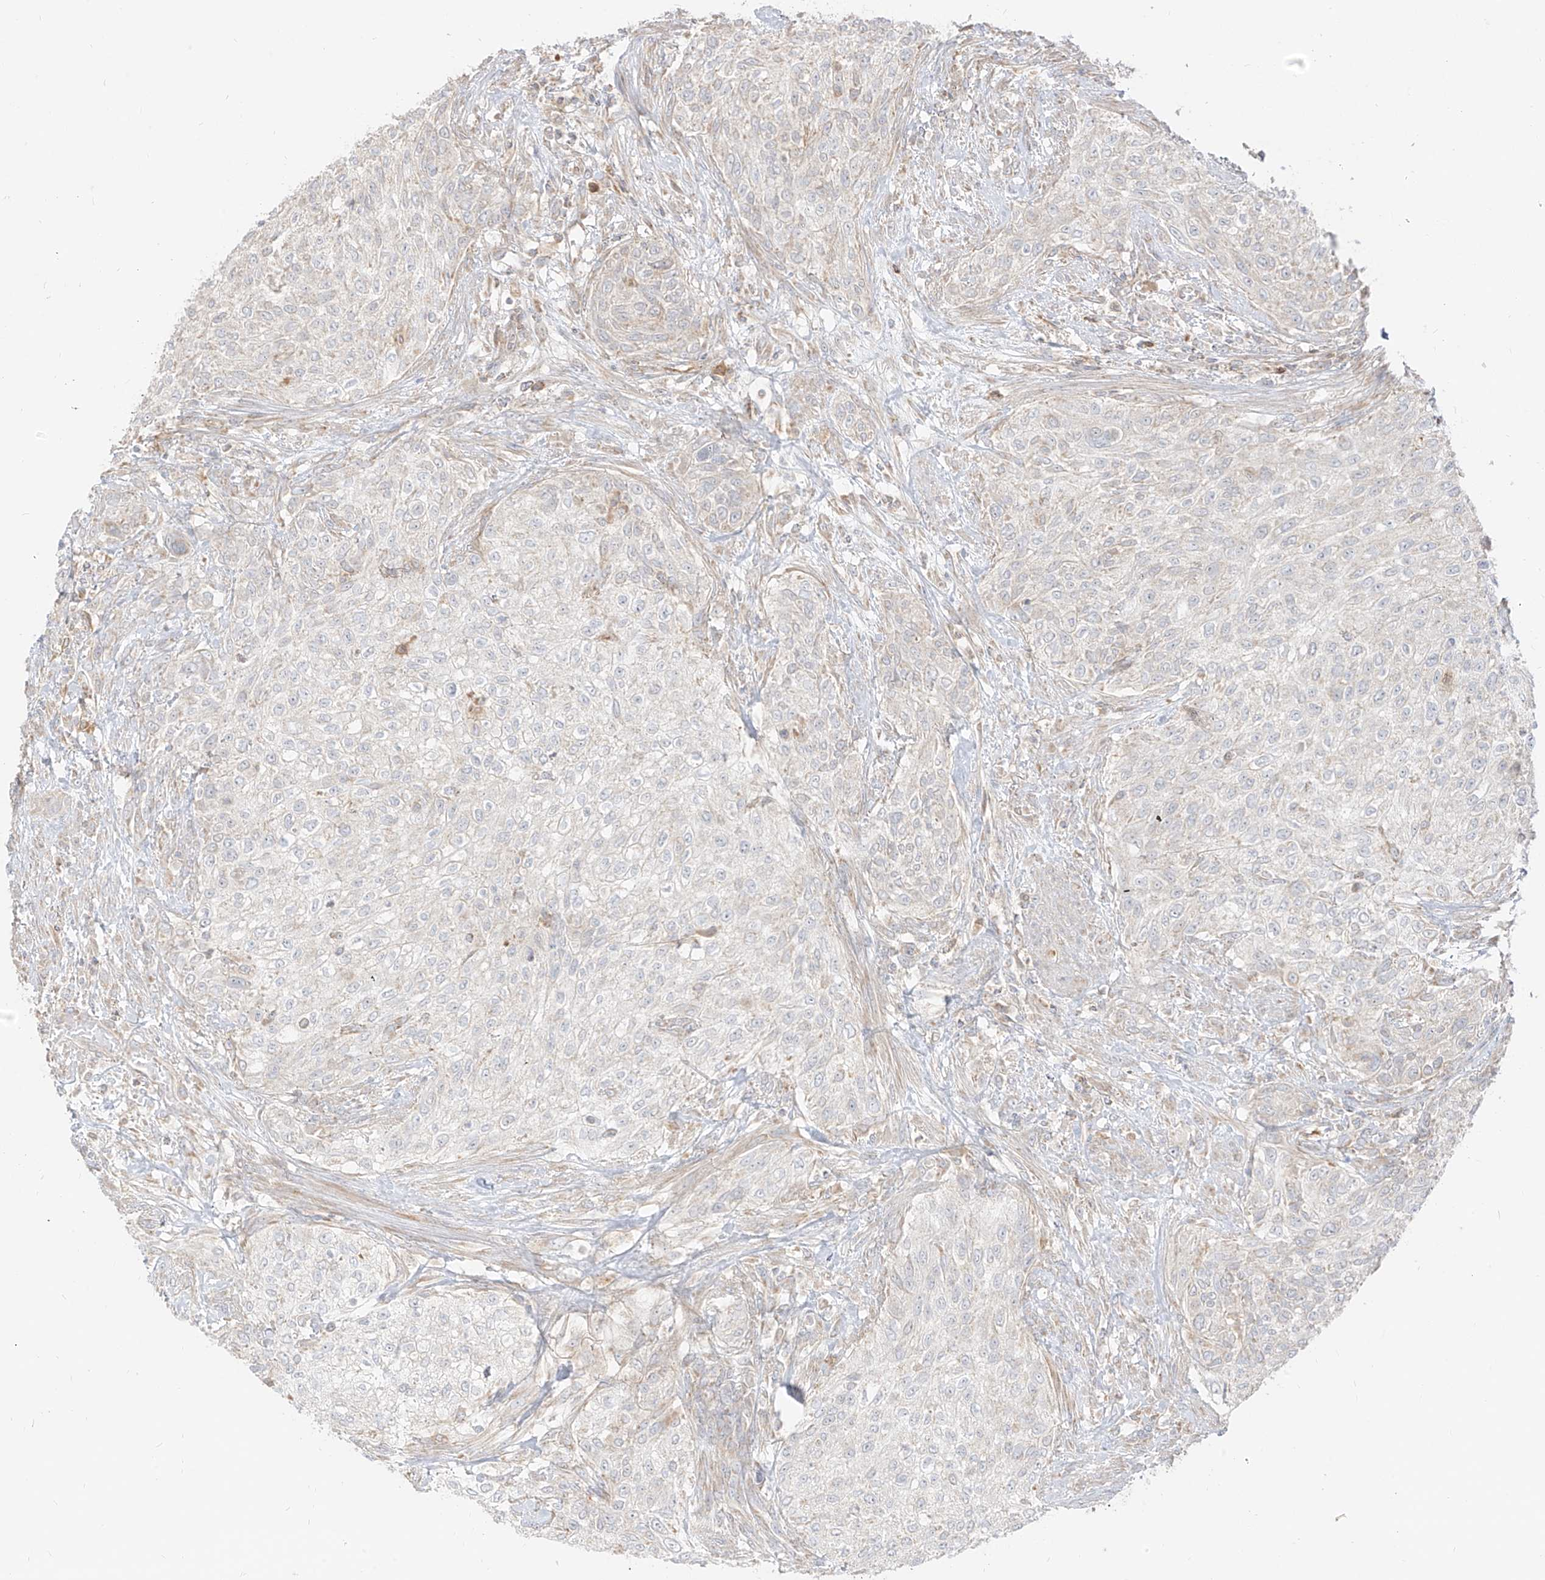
{"staining": {"intensity": "negative", "quantity": "none", "location": "none"}, "tissue": "urothelial cancer", "cell_type": "Tumor cells", "image_type": "cancer", "snomed": [{"axis": "morphology", "description": "Urothelial carcinoma, High grade"}, {"axis": "topography", "description": "Urinary bladder"}], "caption": "An immunohistochemistry (IHC) micrograph of urothelial cancer is shown. There is no staining in tumor cells of urothelial cancer.", "gene": "ZIM3", "patient": {"sex": "male", "age": 35}}